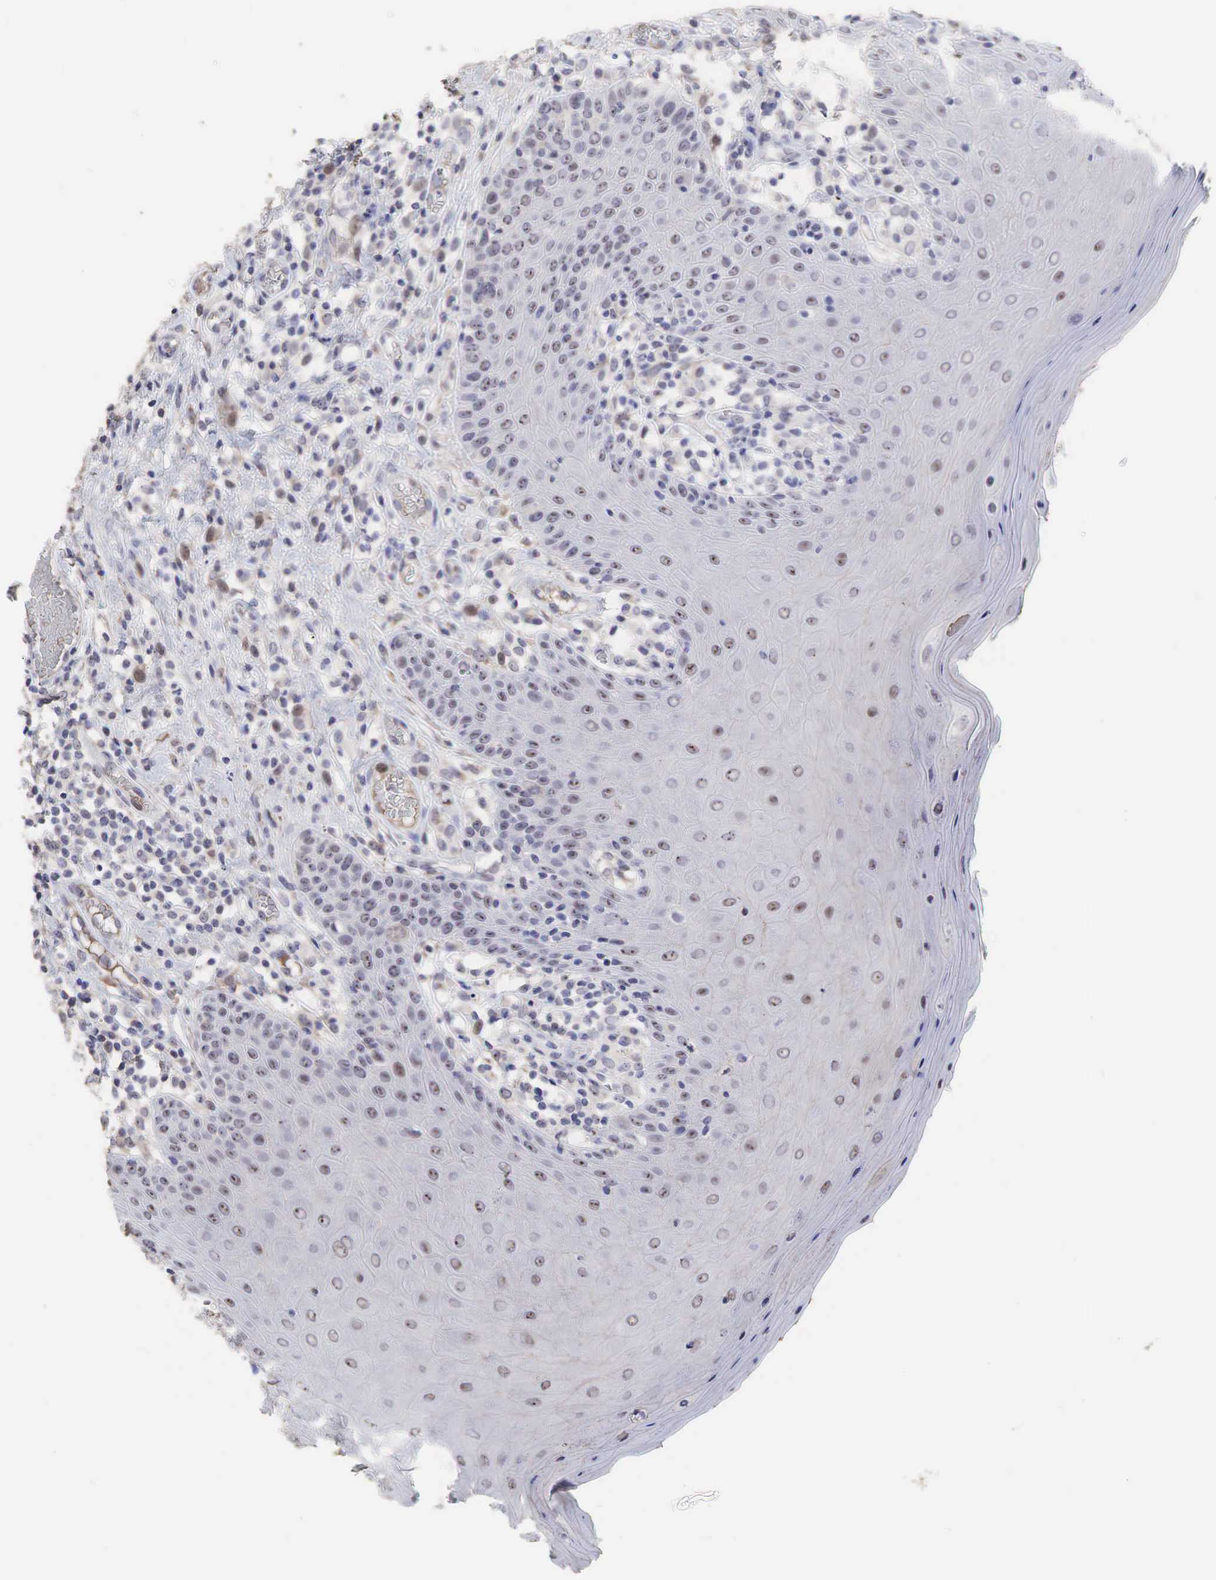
{"staining": {"intensity": "moderate", "quantity": "25%-75%", "location": "nuclear"}, "tissue": "oral mucosa", "cell_type": "Squamous epithelial cells", "image_type": "normal", "snomed": [{"axis": "morphology", "description": "Normal tissue, NOS"}, {"axis": "topography", "description": "Oral tissue"}], "caption": "The photomicrograph reveals immunohistochemical staining of benign oral mucosa. There is moderate nuclear positivity is appreciated in approximately 25%-75% of squamous epithelial cells.", "gene": "DKC1", "patient": {"sex": "female", "age": 56}}